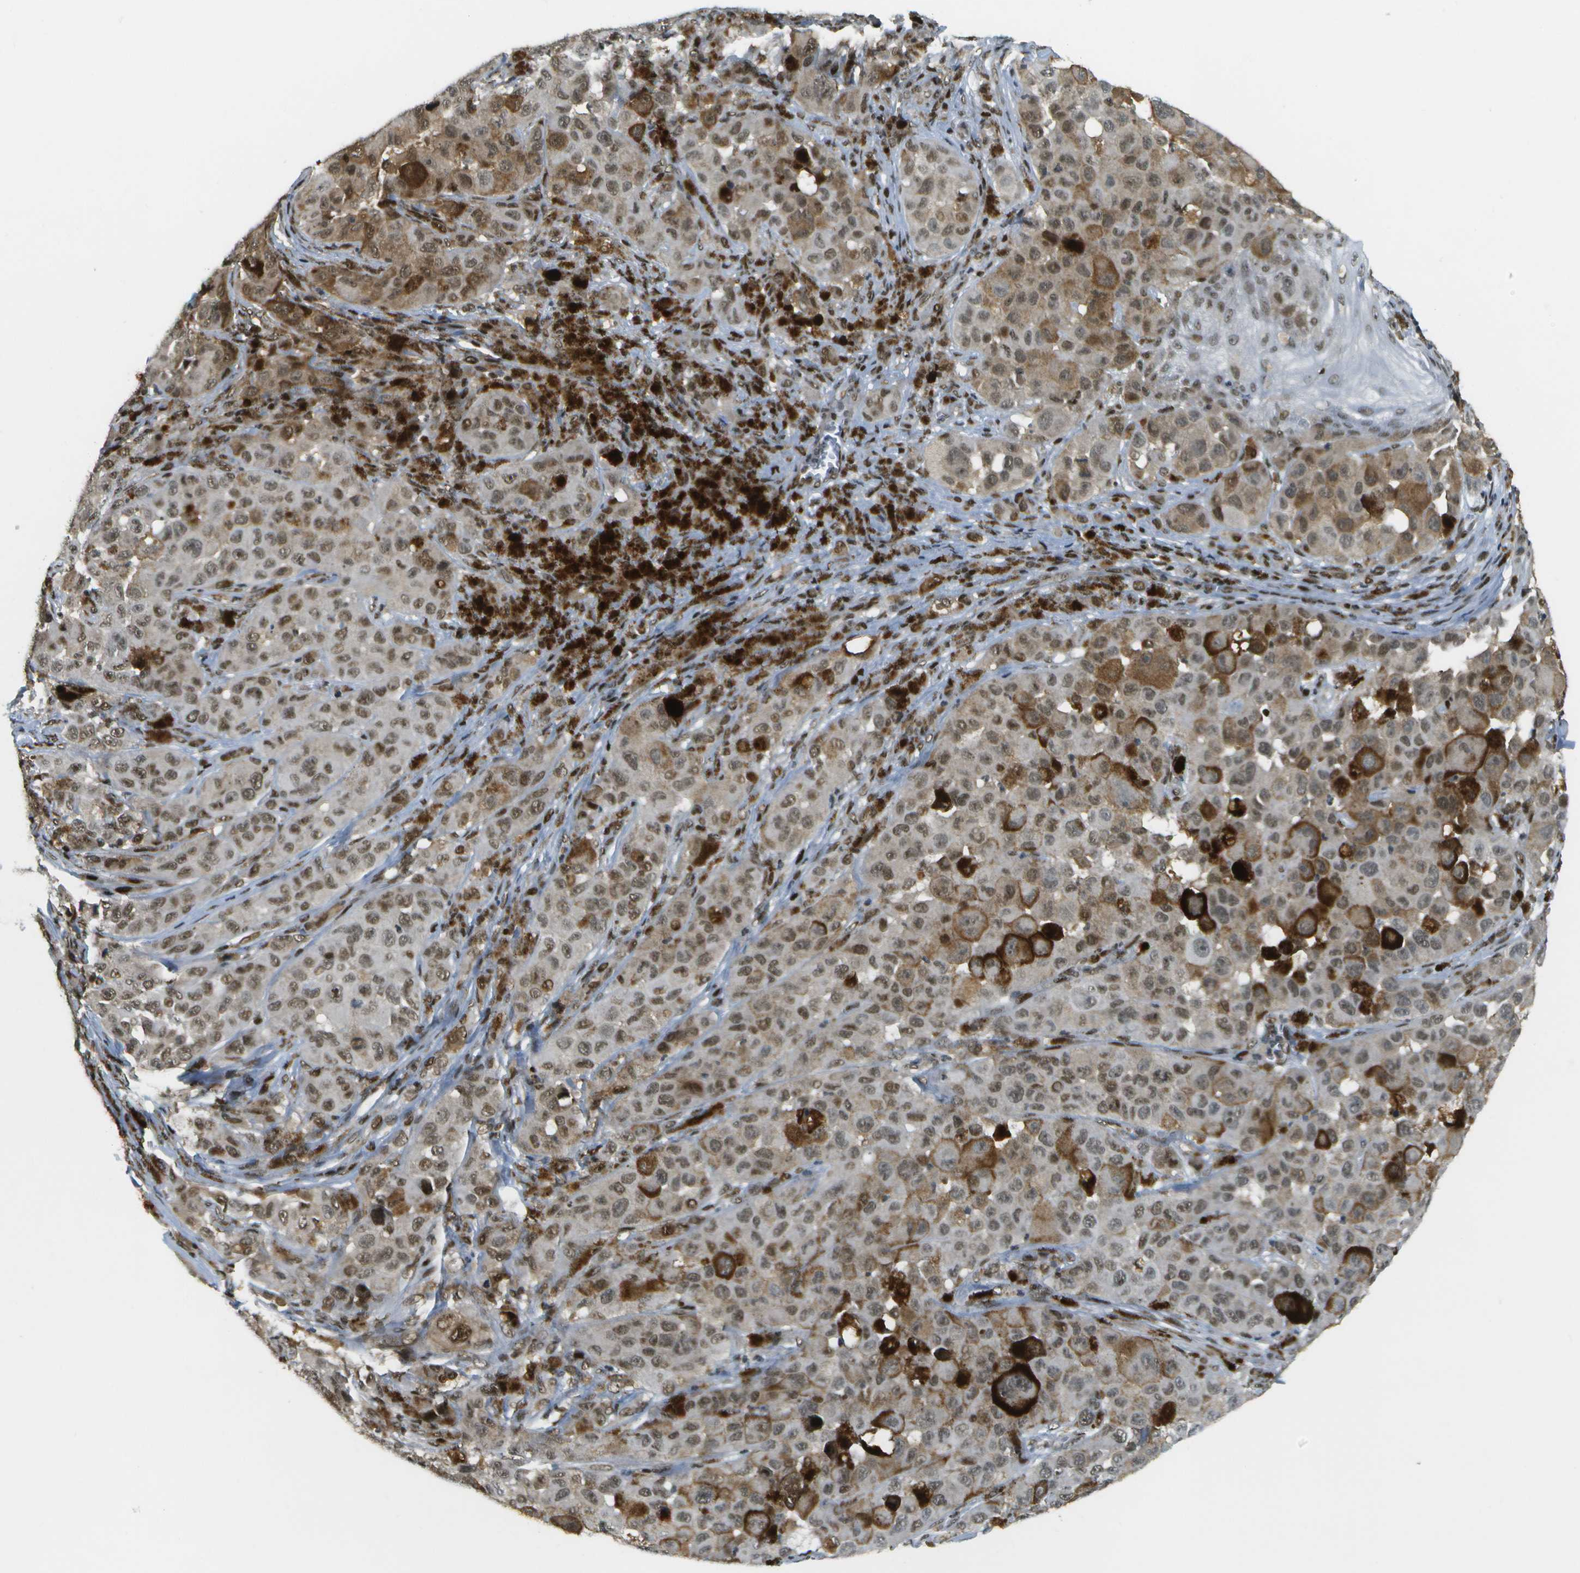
{"staining": {"intensity": "moderate", "quantity": ">75%", "location": "nuclear"}, "tissue": "melanoma", "cell_type": "Tumor cells", "image_type": "cancer", "snomed": [{"axis": "morphology", "description": "Malignant melanoma, NOS"}, {"axis": "topography", "description": "Skin"}], "caption": "A brown stain highlights moderate nuclear expression of a protein in melanoma tumor cells.", "gene": "IRF7", "patient": {"sex": "male", "age": 96}}